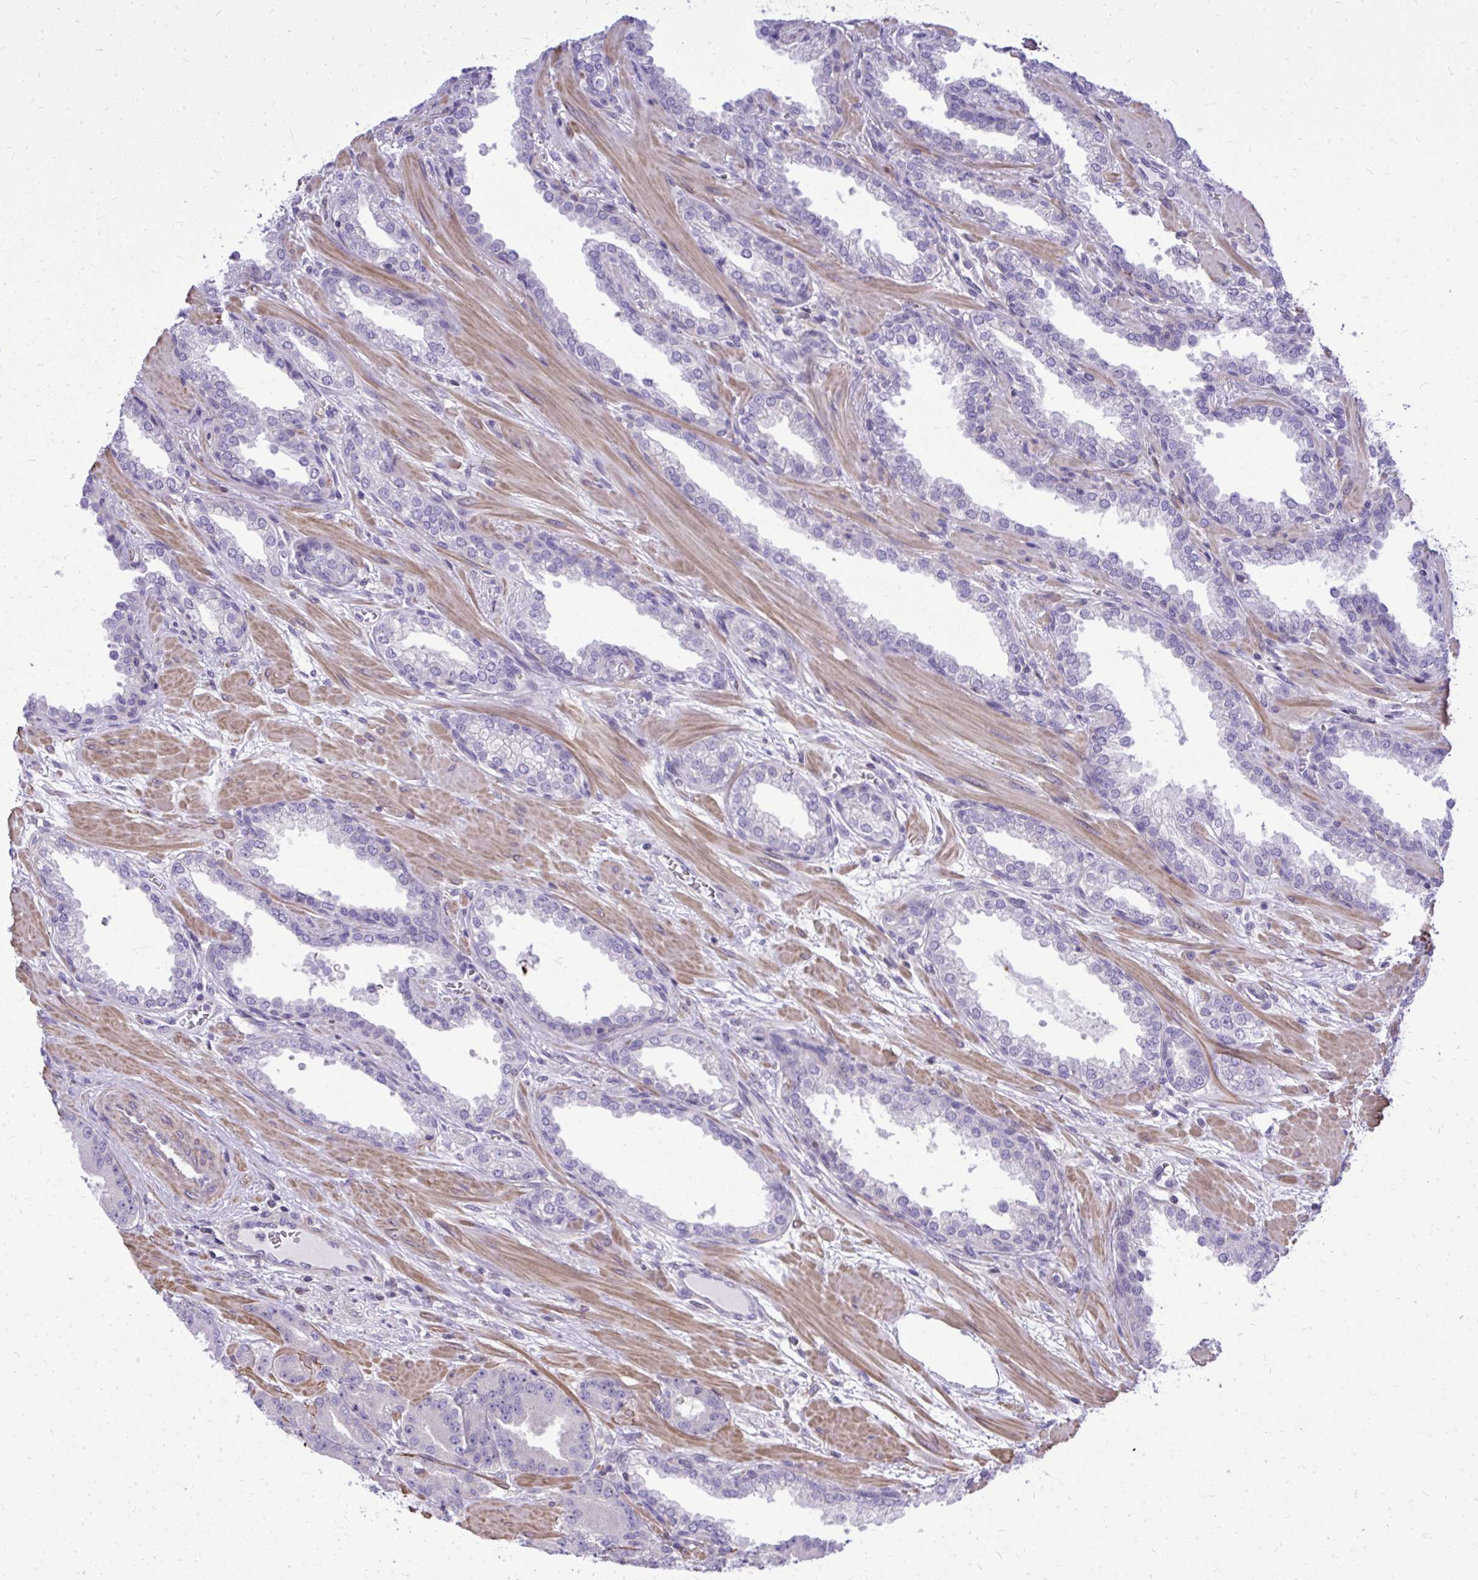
{"staining": {"intensity": "negative", "quantity": "none", "location": "none"}, "tissue": "prostate cancer", "cell_type": "Tumor cells", "image_type": "cancer", "snomed": [{"axis": "morphology", "description": "Adenocarcinoma, High grade"}, {"axis": "topography", "description": "Prostate"}], "caption": "Photomicrograph shows no significant protein staining in tumor cells of adenocarcinoma (high-grade) (prostate).", "gene": "GRK4", "patient": {"sex": "male", "age": 60}}